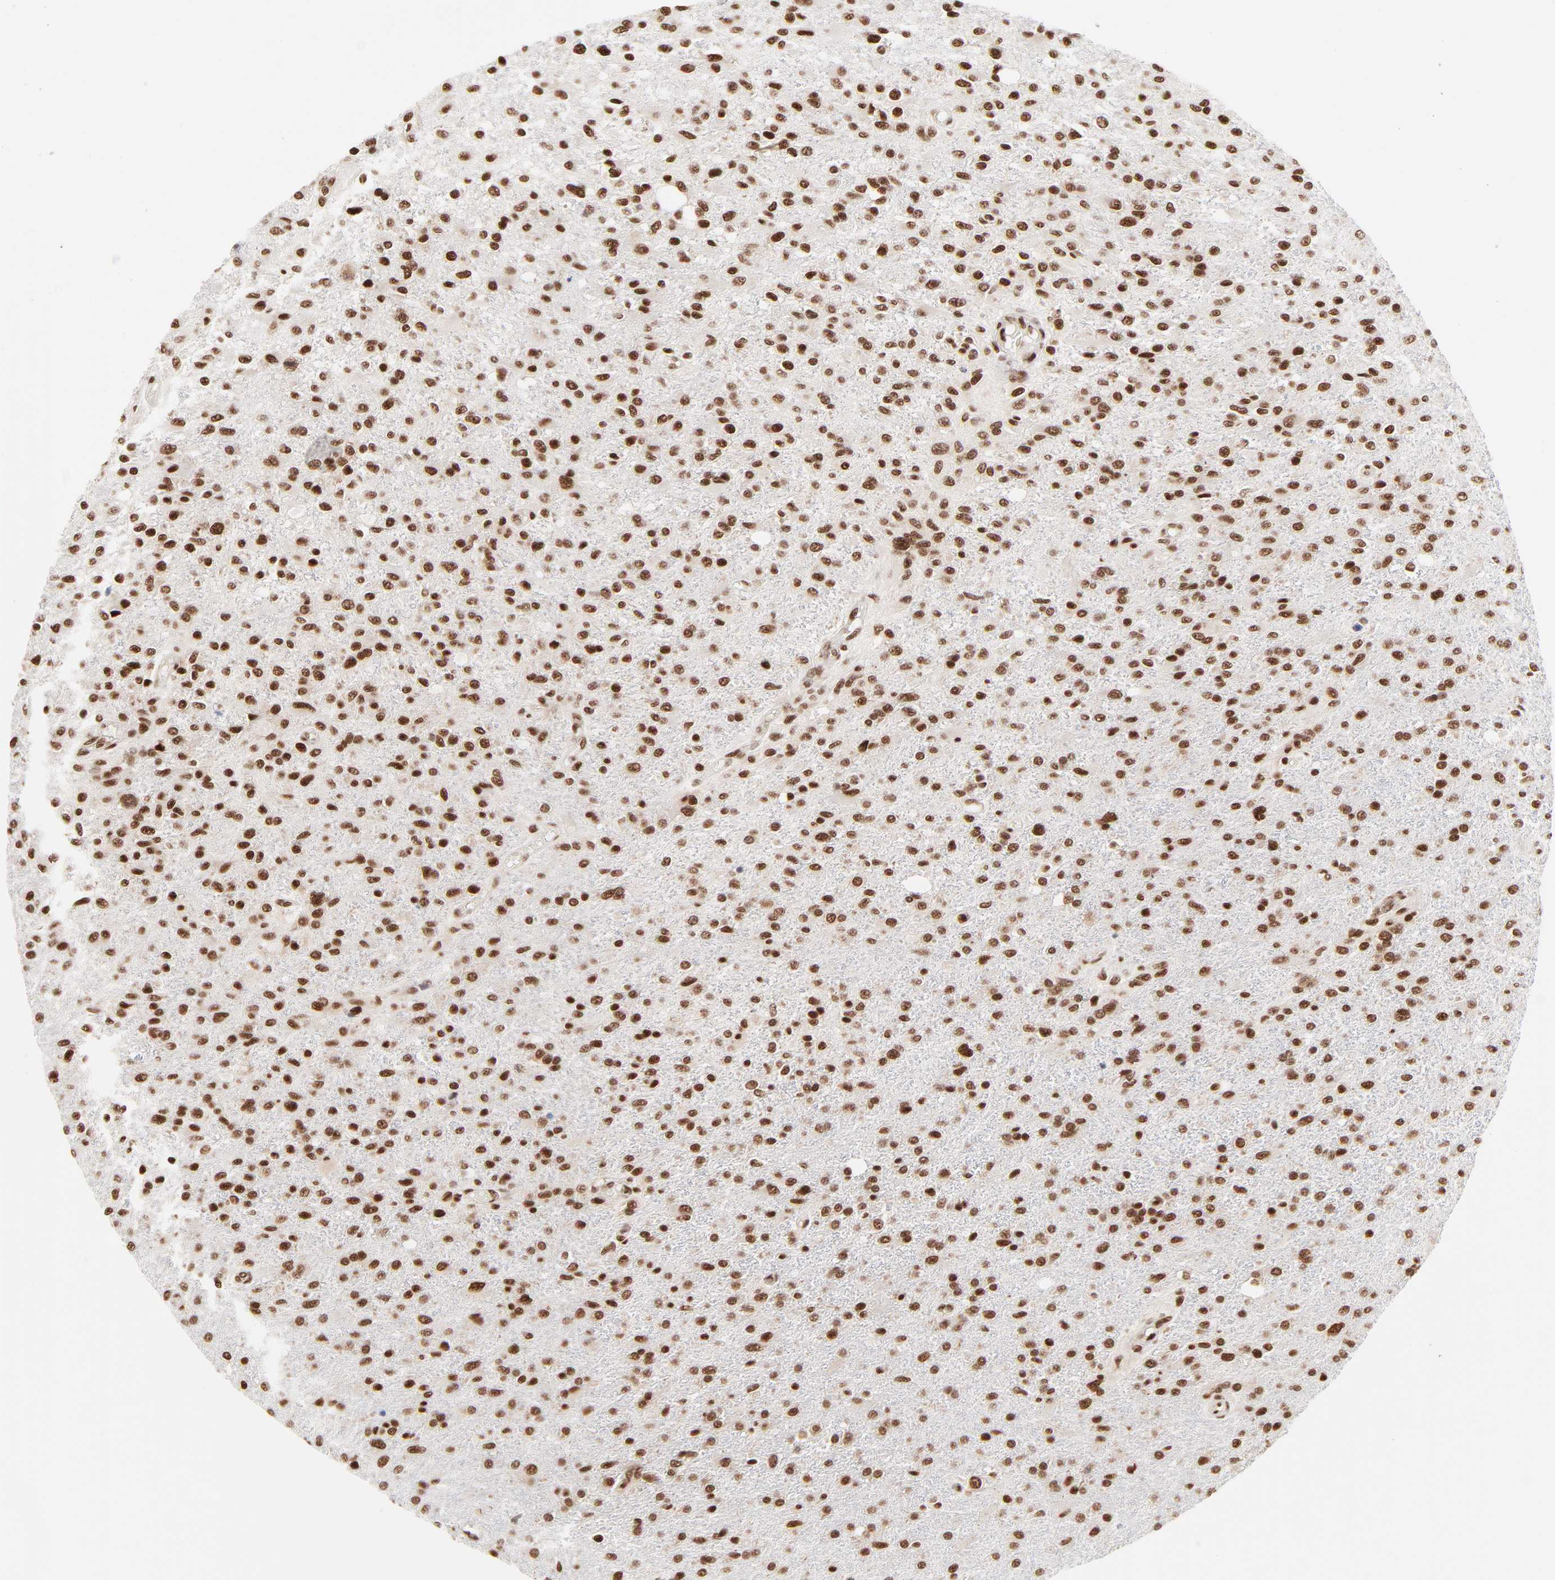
{"staining": {"intensity": "strong", "quantity": ">75%", "location": "nuclear"}, "tissue": "glioma", "cell_type": "Tumor cells", "image_type": "cancer", "snomed": [{"axis": "morphology", "description": "Glioma, malignant, High grade"}, {"axis": "topography", "description": "Cerebral cortex"}], "caption": "An immunohistochemistry photomicrograph of tumor tissue is shown. Protein staining in brown shows strong nuclear positivity in glioma within tumor cells.", "gene": "TARDBP", "patient": {"sex": "male", "age": 76}}